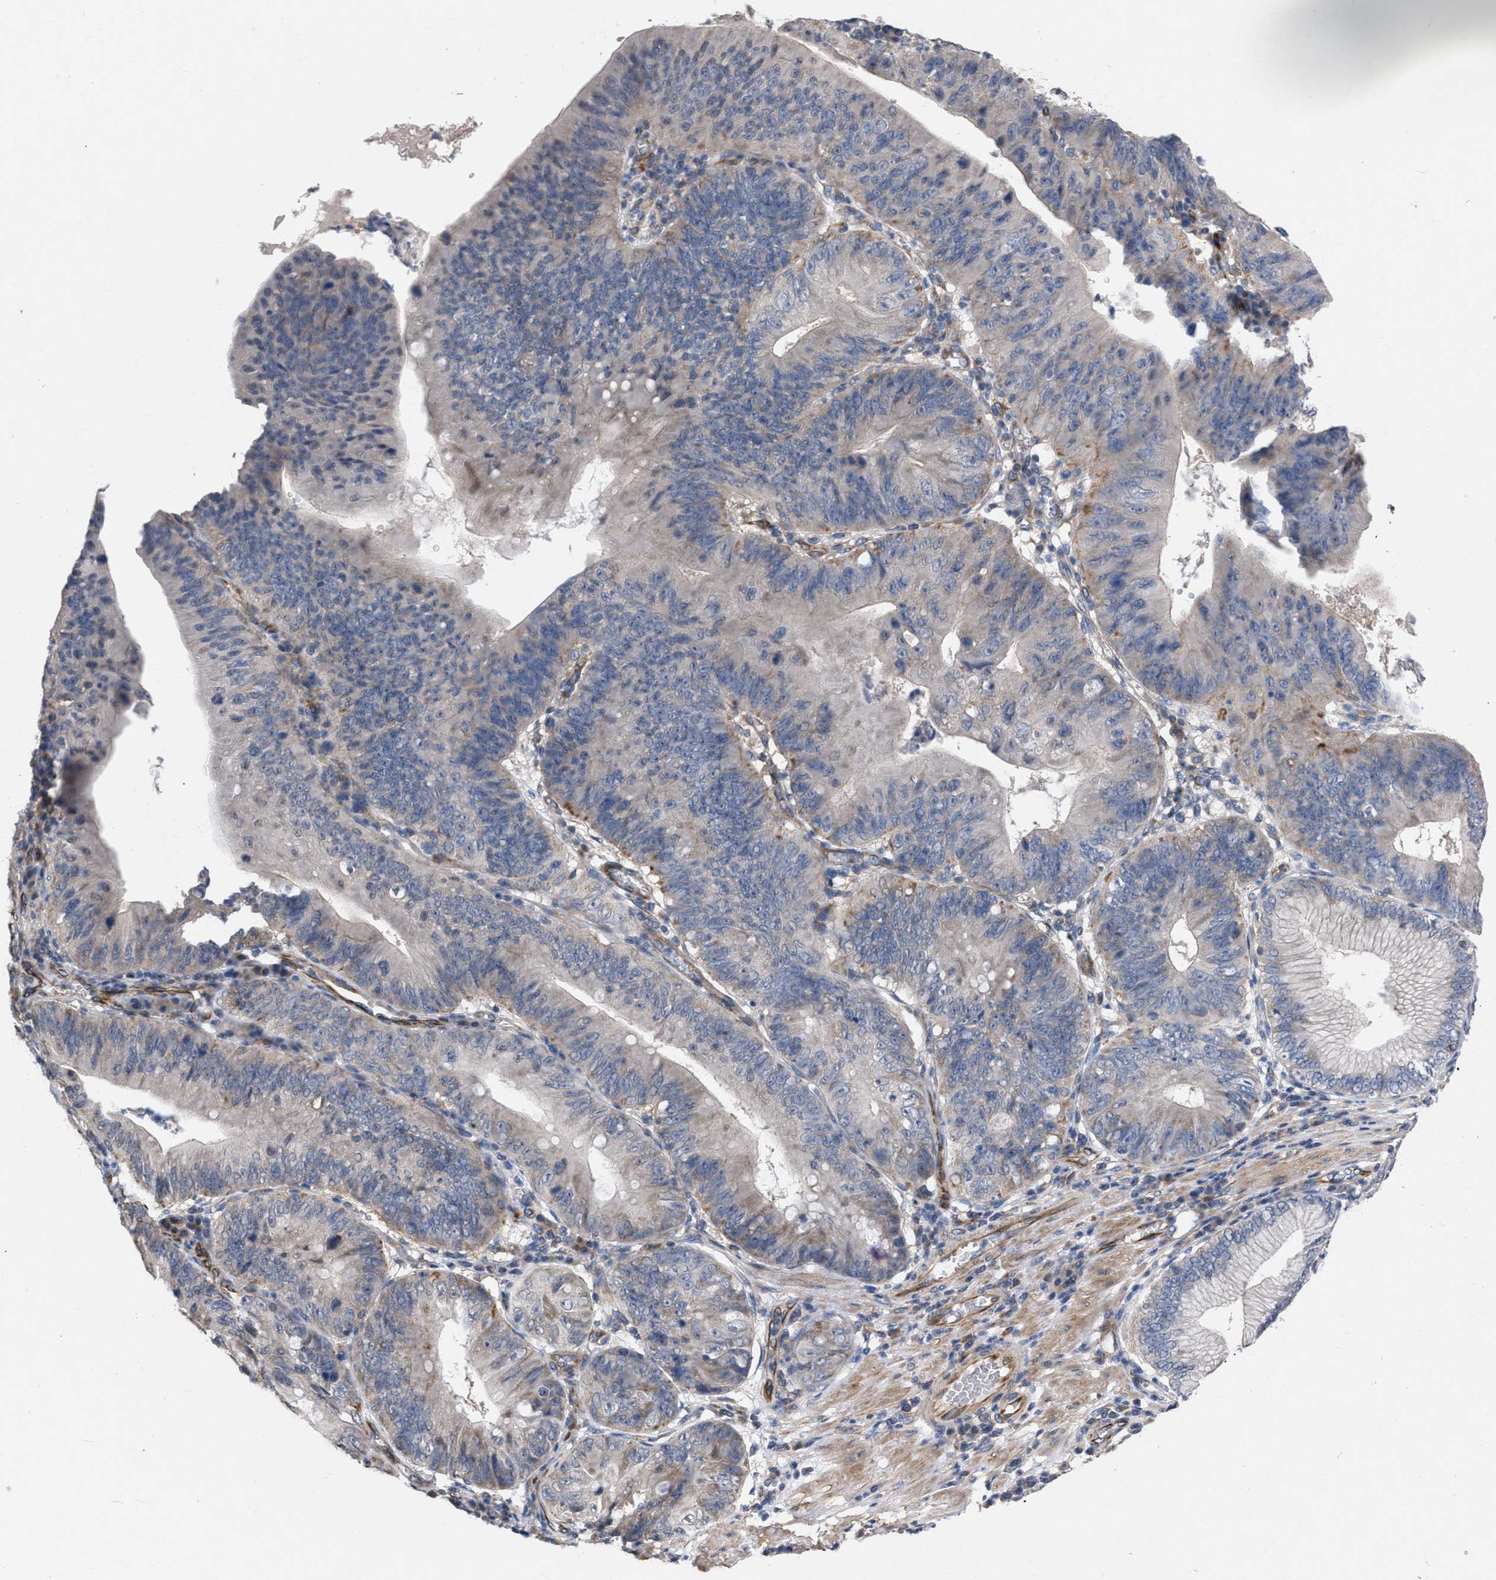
{"staining": {"intensity": "negative", "quantity": "none", "location": "none"}, "tissue": "stomach cancer", "cell_type": "Tumor cells", "image_type": "cancer", "snomed": [{"axis": "morphology", "description": "Adenocarcinoma, NOS"}, {"axis": "topography", "description": "Stomach"}], "caption": "An immunohistochemistry (IHC) image of adenocarcinoma (stomach) is shown. There is no staining in tumor cells of adenocarcinoma (stomach).", "gene": "TMEM131", "patient": {"sex": "male", "age": 59}}